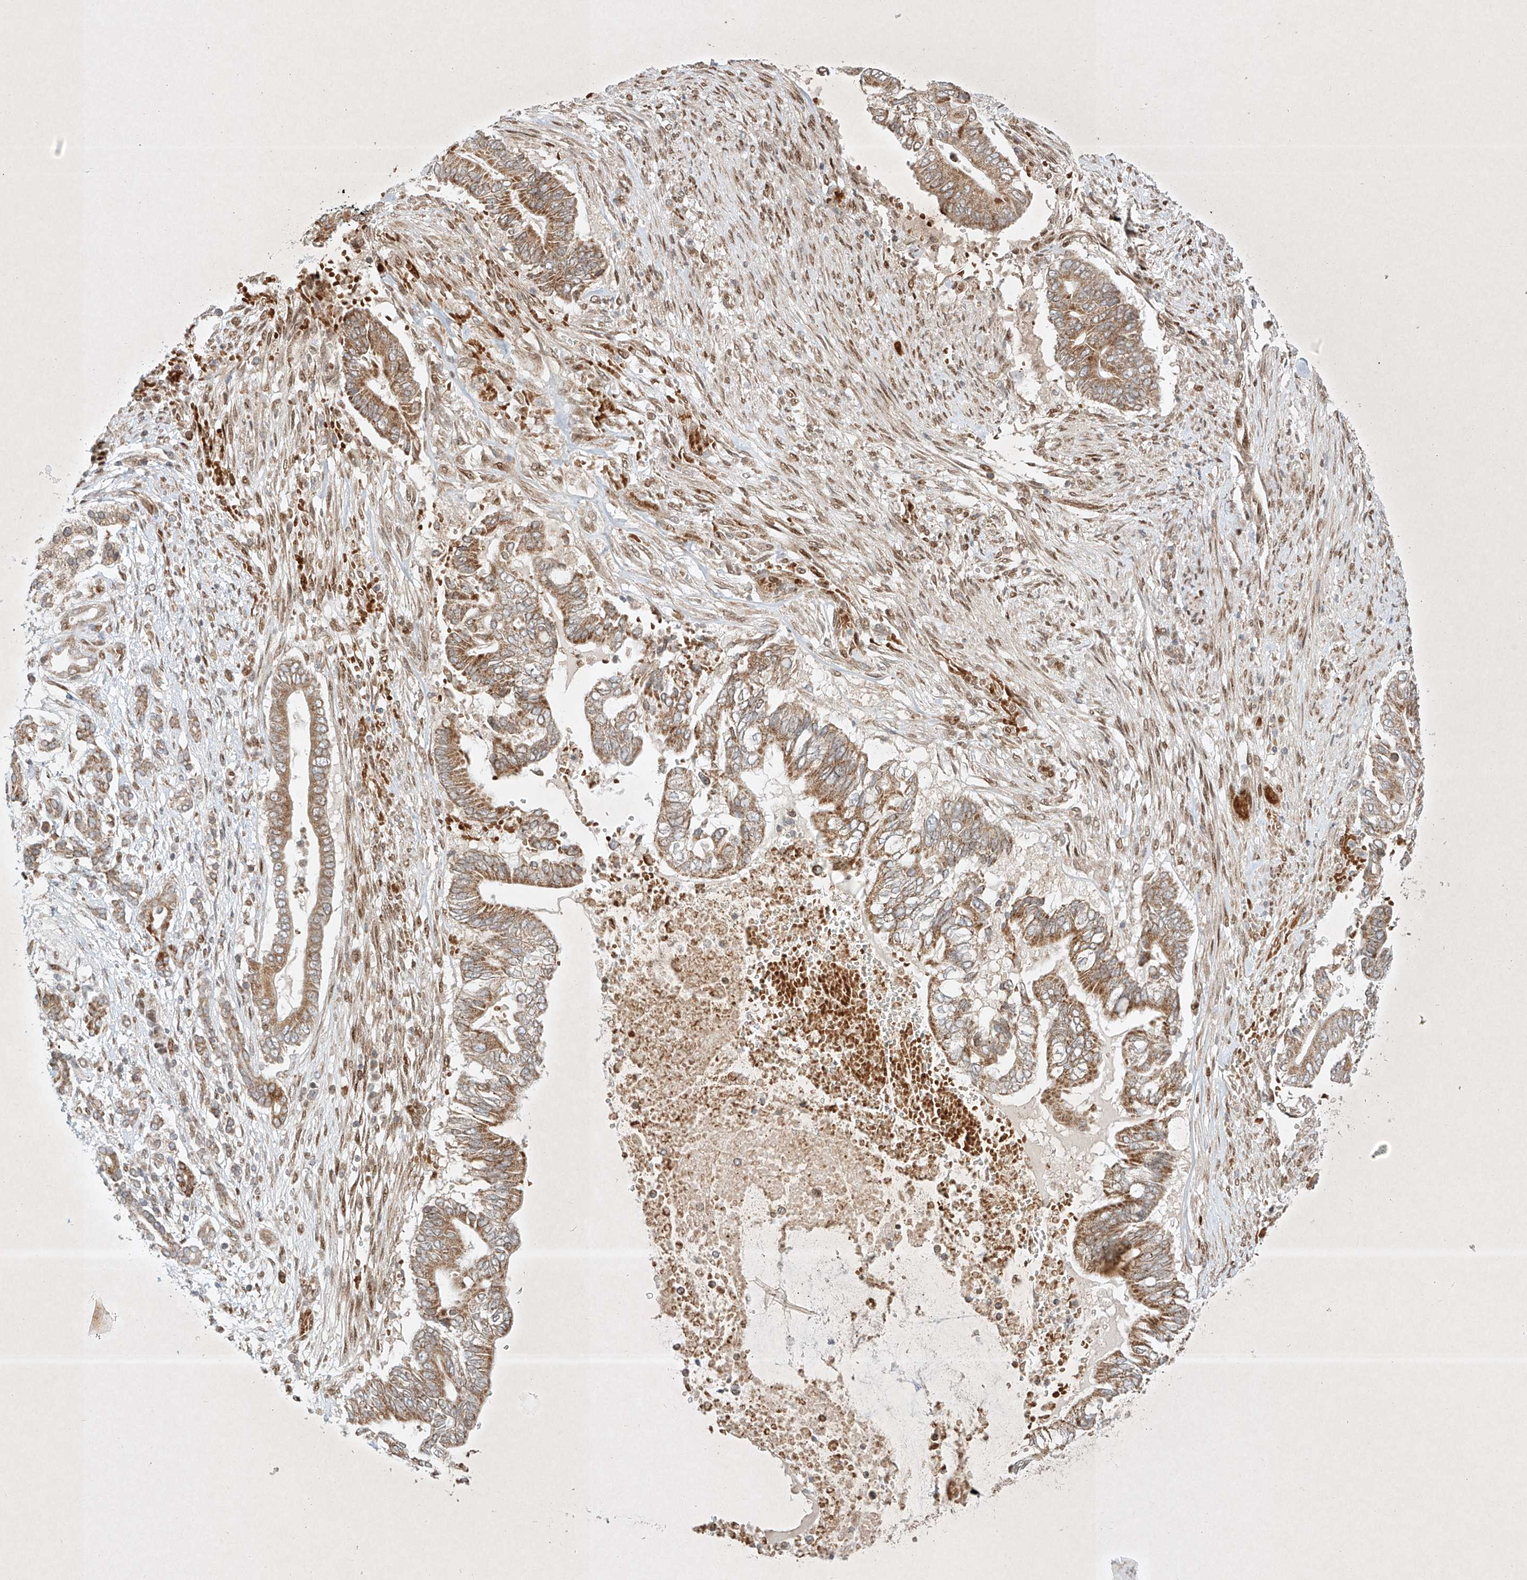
{"staining": {"intensity": "moderate", "quantity": ">75%", "location": "cytoplasmic/membranous"}, "tissue": "pancreatic cancer", "cell_type": "Tumor cells", "image_type": "cancer", "snomed": [{"axis": "morphology", "description": "Adenocarcinoma, NOS"}, {"axis": "topography", "description": "Pancreas"}], "caption": "A brown stain shows moderate cytoplasmic/membranous staining of a protein in pancreatic cancer tumor cells.", "gene": "EPG5", "patient": {"sex": "male", "age": 68}}